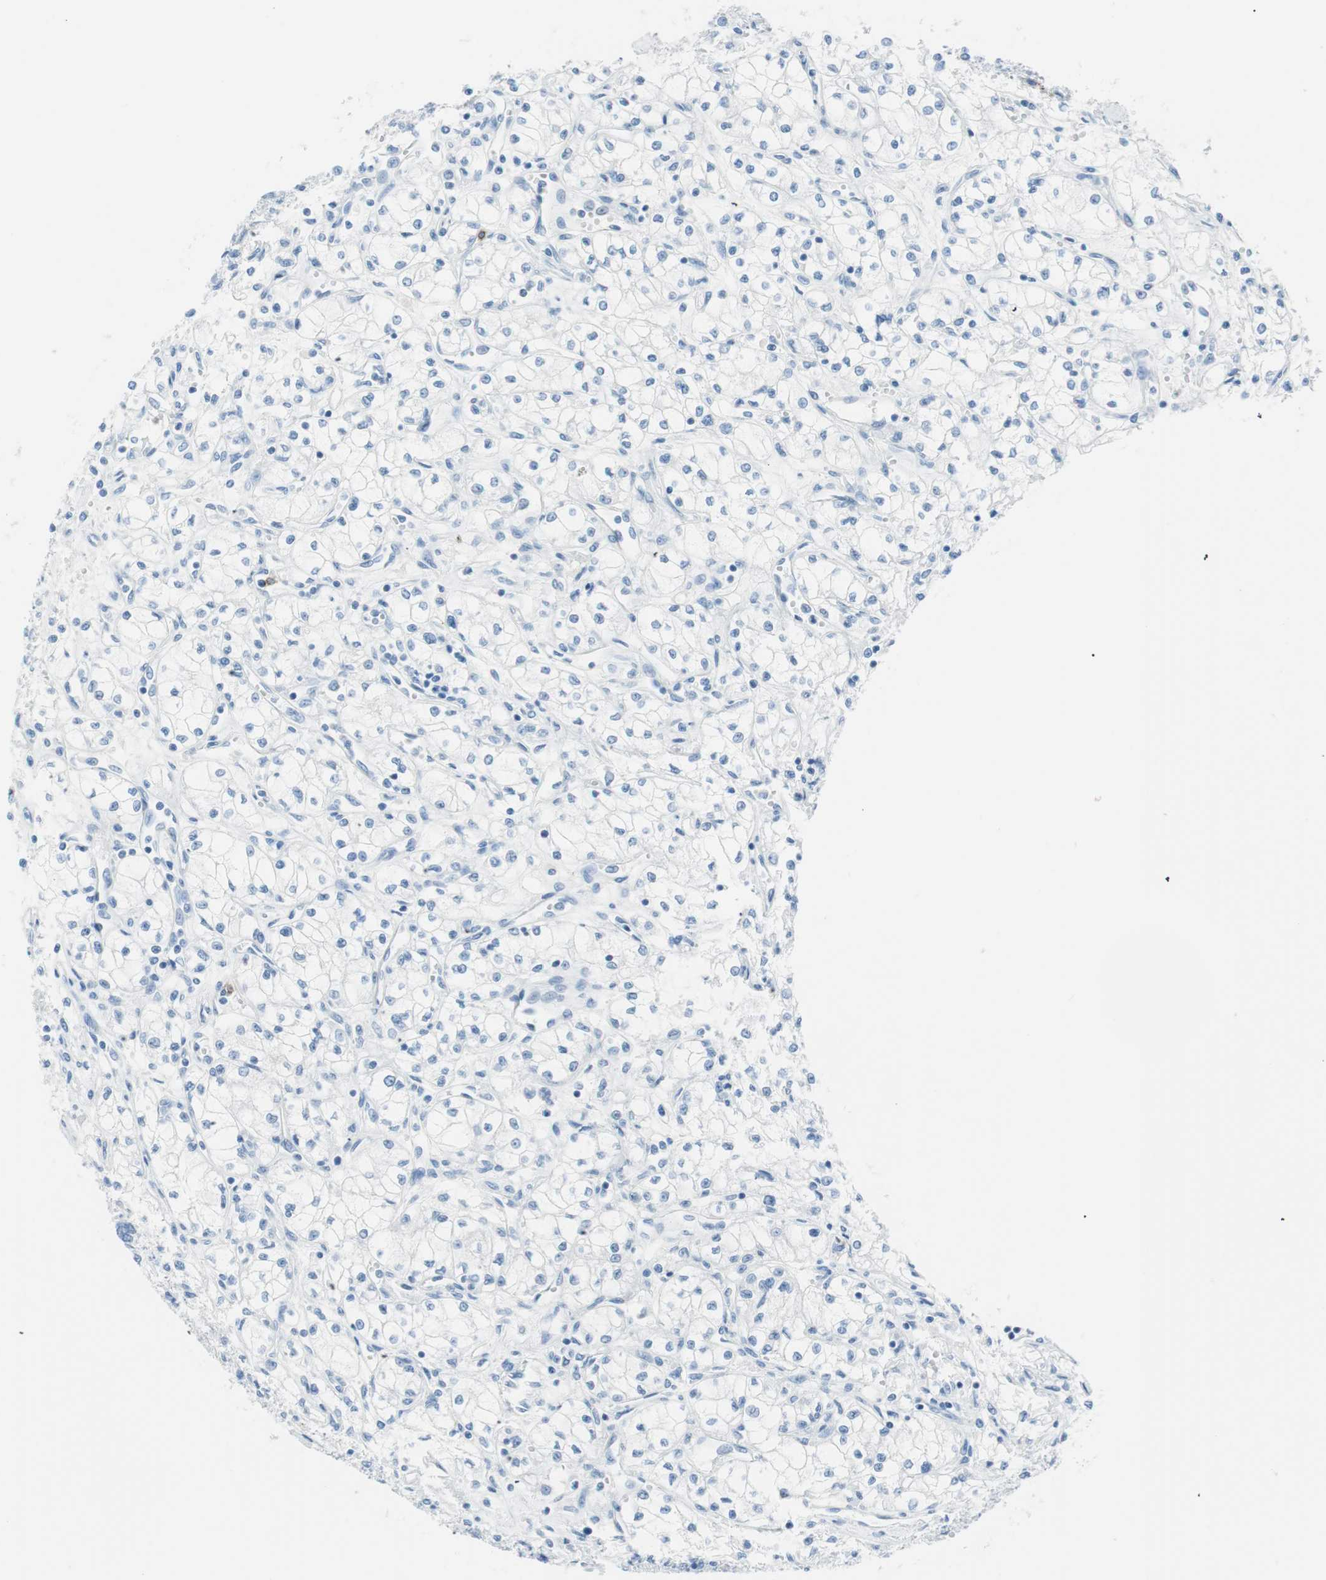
{"staining": {"intensity": "negative", "quantity": "none", "location": "none"}, "tissue": "renal cancer", "cell_type": "Tumor cells", "image_type": "cancer", "snomed": [{"axis": "morphology", "description": "Normal tissue, NOS"}, {"axis": "morphology", "description": "Adenocarcinoma, NOS"}, {"axis": "topography", "description": "Kidney"}], "caption": "The immunohistochemistry image has no significant staining in tumor cells of renal cancer (adenocarcinoma) tissue.", "gene": "TNFRSF13C", "patient": {"sex": "male", "age": 59}}